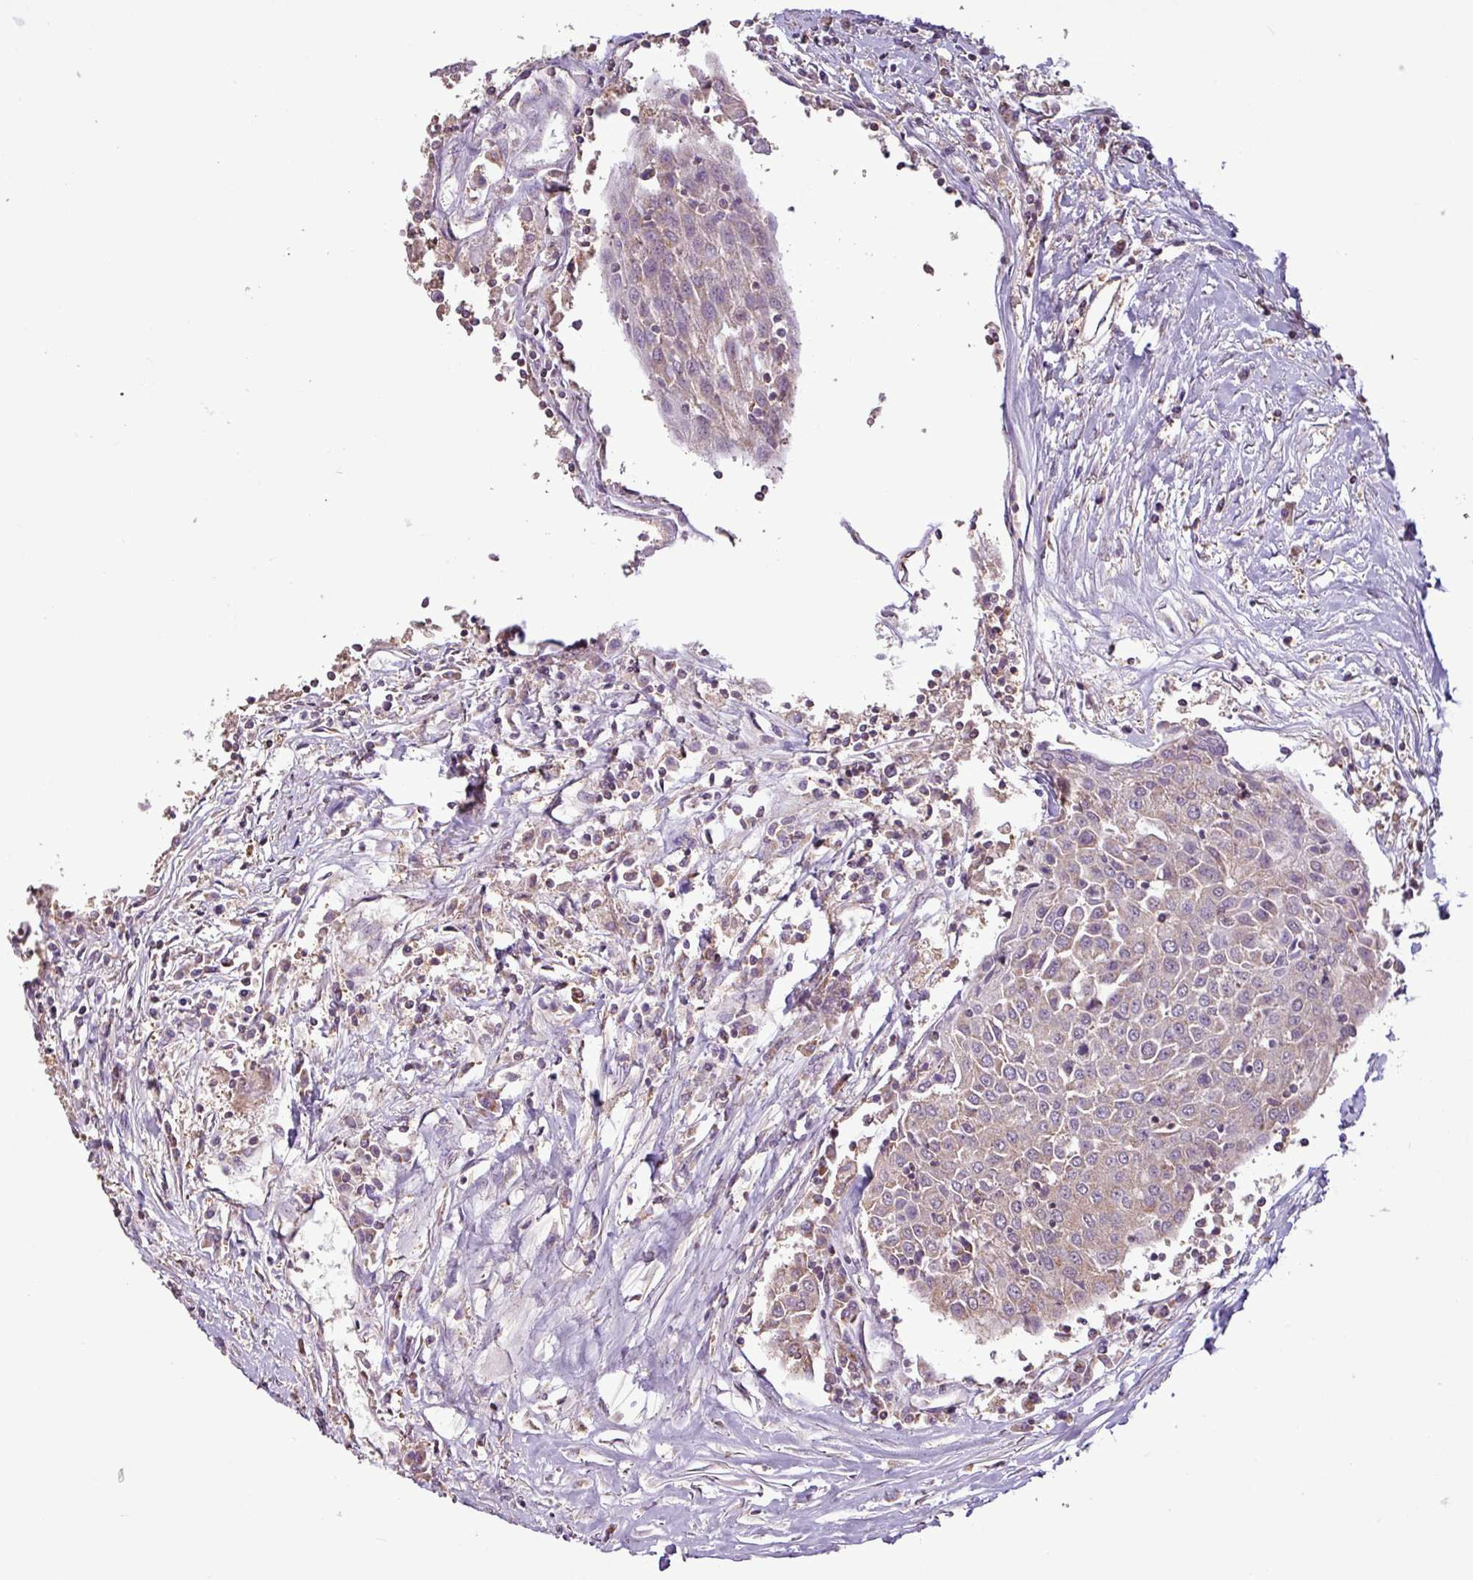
{"staining": {"intensity": "weak", "quantity": "<25%", "location": "cytoplasmic/membranous"}, "tissue": "urothelial cancer", "cell_type": "Tumor cells", "image_type": "cancer", "snomed": [{"axis": "morphology", "description": "Urothelial carcinoma, High grade"}, {"axis": "topography", "description": "Urinary bladder"}], "caption": "High magnification brightfield microscopy of urothelial cancer stained with DAB (brown) and counterstained with hematoxylin (blue): tumor cells show no significant positivity.", "gene": "MCTP2", "patient": {"sex": "female", "age": 85}}